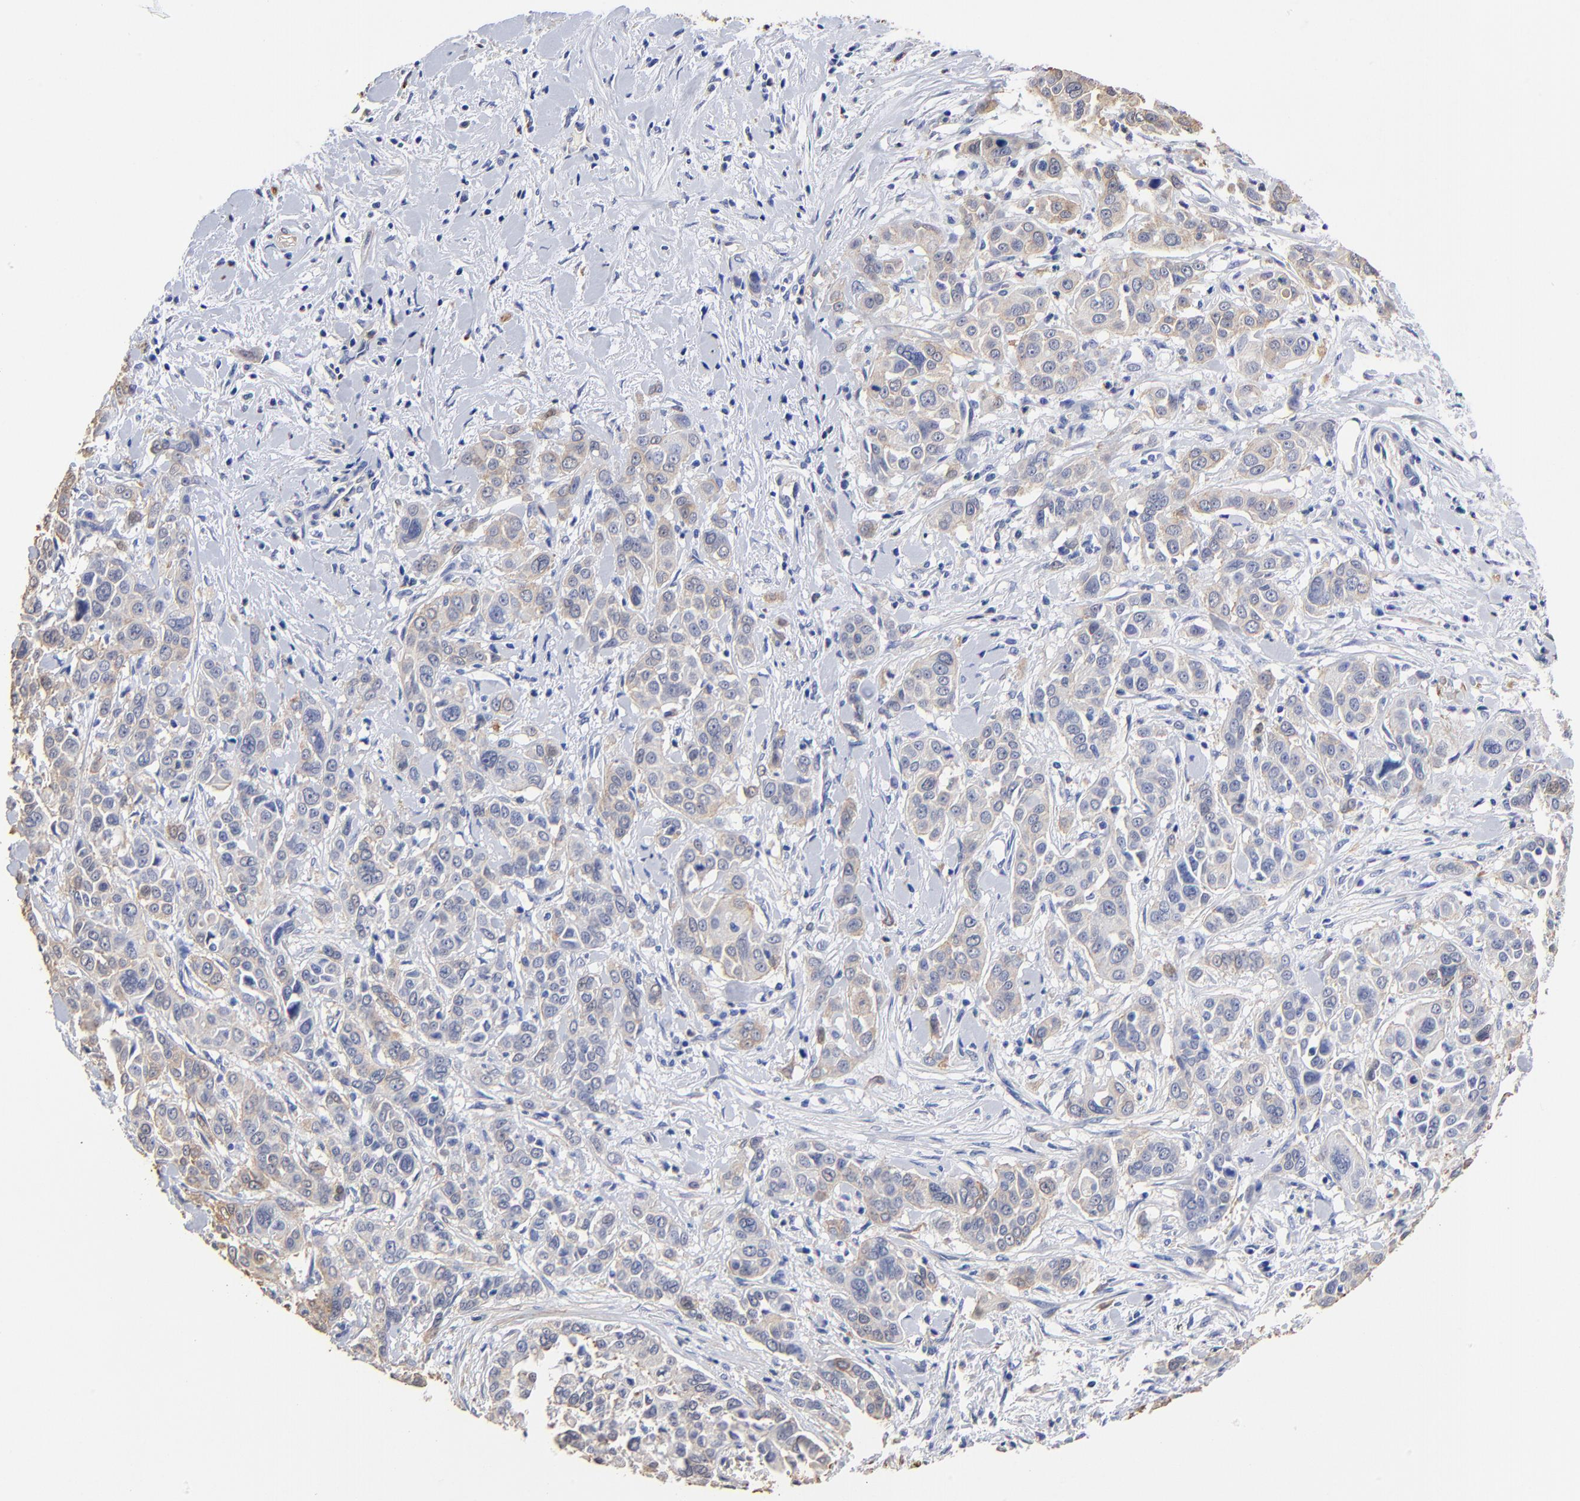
{"staining": {"intensity": "weak", "quantity": "<25%", "location": "cytoplasmic/membranous"}, "tissue": "pancreatic cancer", "cell_type": "Tumor cells", "image_type": "cancer", "snomed": [{"axis": "morphology", "description": "Adenocarcinoma, NOS"}, {"axis": "topography", "description": "Pancreas"}], "caption": "The histopathology image displays no significant expression in tumor cells of pancreatic adenocarcinoma.", "gene": "TAGLN2", "patient": {"sex": "female", "age": 52}}